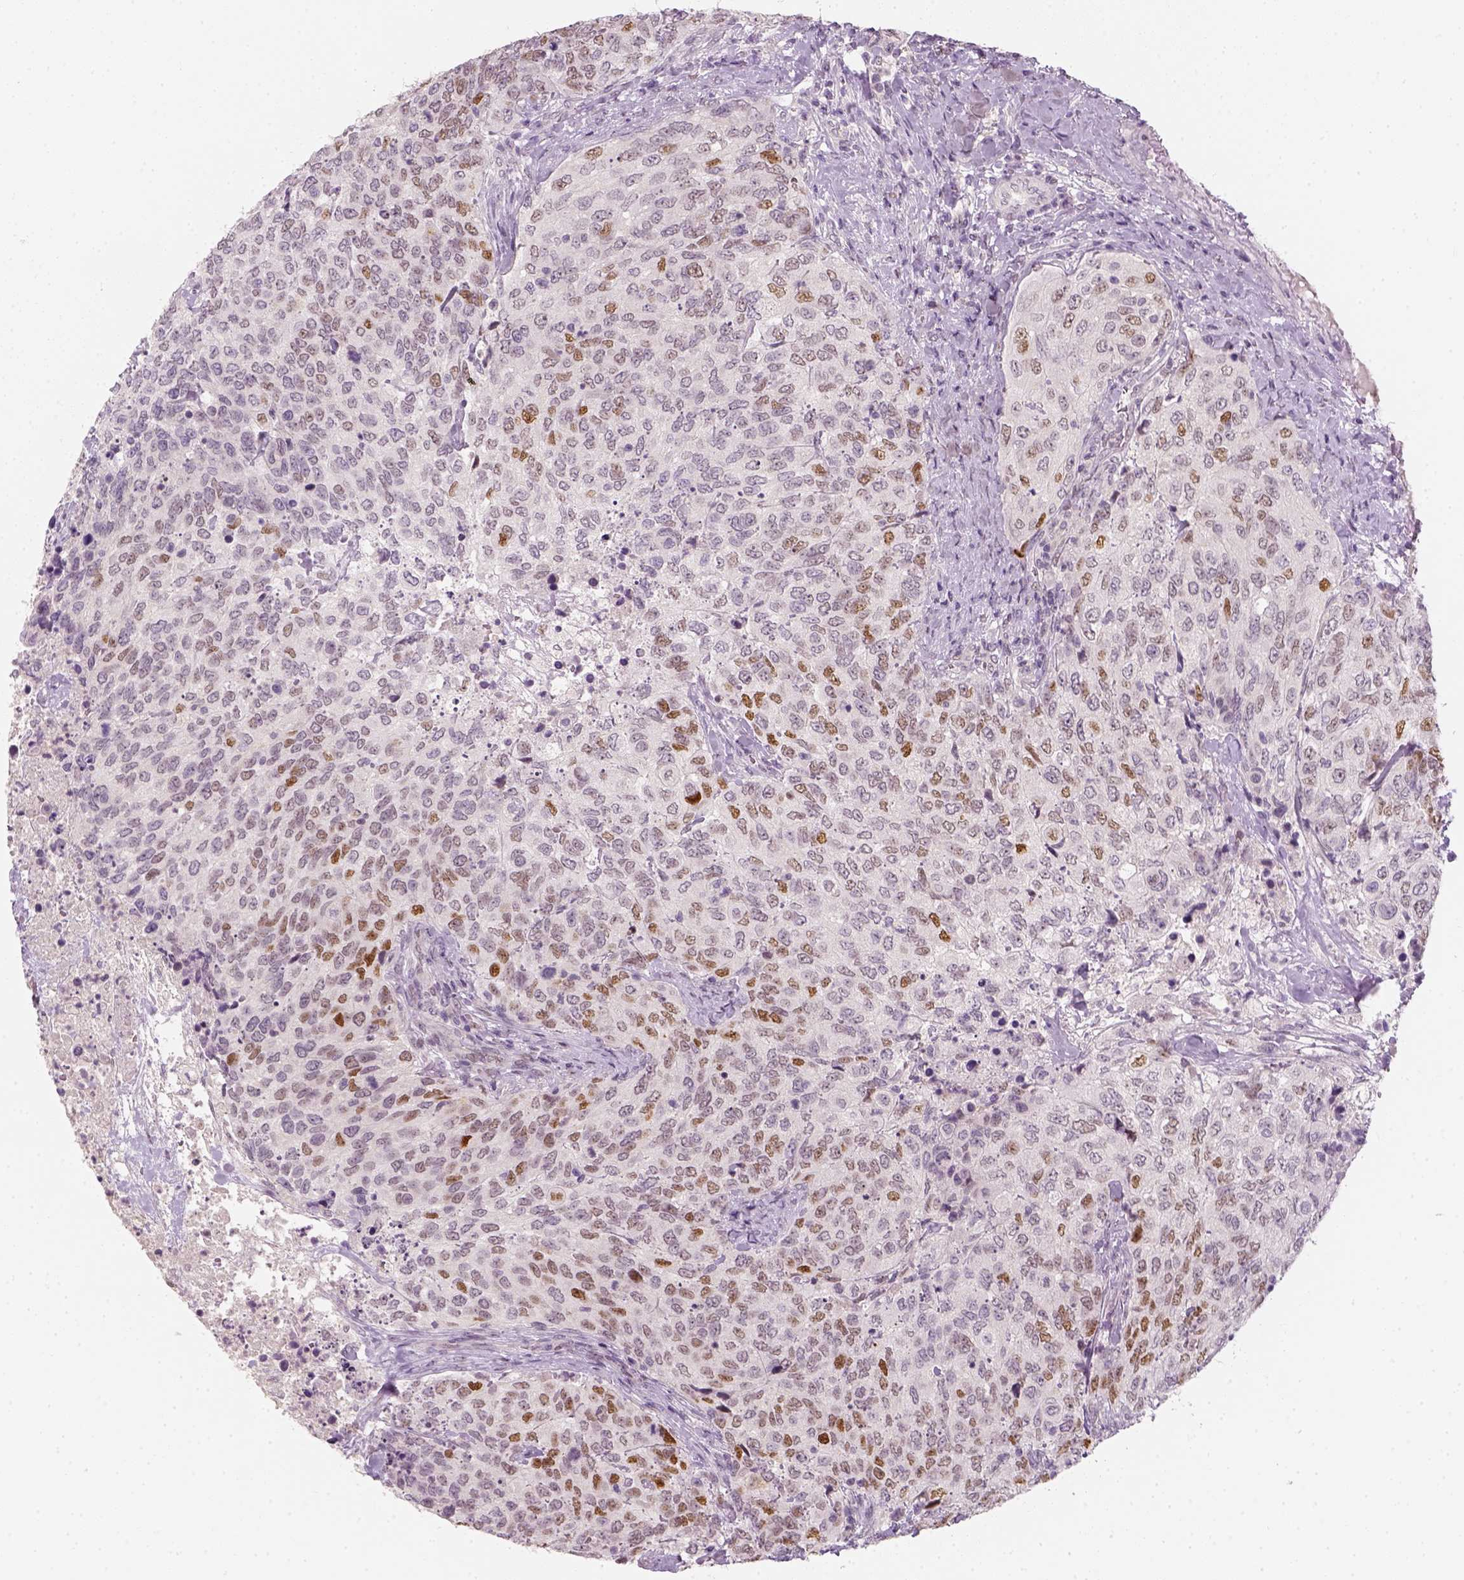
{"staining": {"intensity": "moderate", "quantity": "<25%", "location": "nuclear"}, "tissue": "urothelial cancer", "cell_type": "Tumor cells", "image_type": "cancer", "snomed": [{"axis": "morphology", "description": "Urothelial carcinoma, High grade"}, {"axis": "topography", "description": "Urinary bladder"}], "caption": "IHC of urothelial cancer shows low levels of moderate nuclear staining in about <25% of tumor cells. The staining is performed using DAB brown chromogen to label protein expression. The nuclei are counter-stained blue using hematoxylin.", "gene": "TP53", "patient": {"sex": "female", "age": 78}}